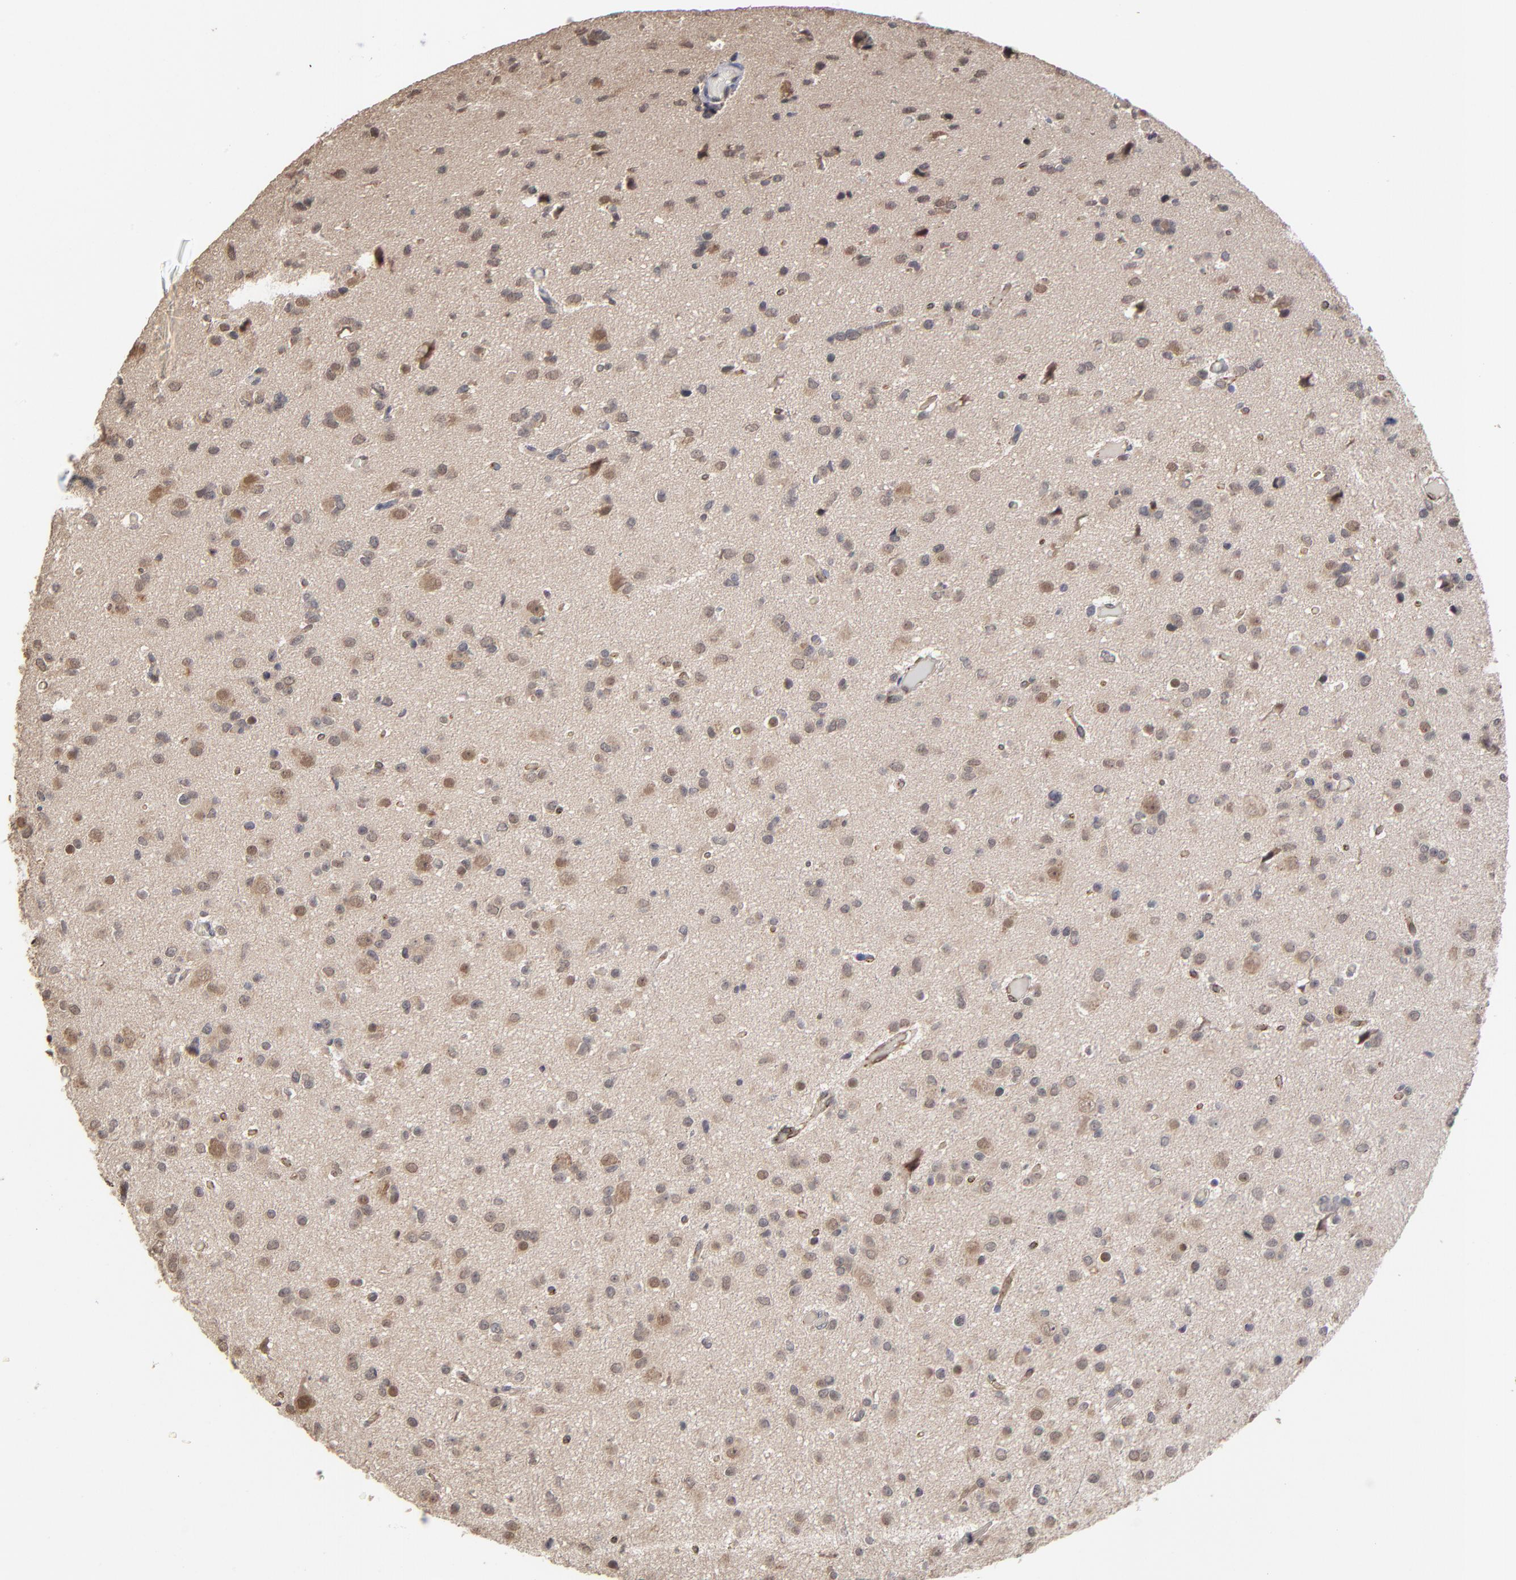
{"staining": {"intensity": "moderate", "quantity": "25%-75%", "location": "cytoplasmic/membranous"}, "tissue": "glioma", "cell_type": "Tumor cells", "image_type": "cancer", "snomed": [{"axis": "morphology", "description": "Glioma, malignant, Low grade"}, {"axis": "topography", "description": "Brain"}], "caption": "High-magnification brightfield microscopy of glioma stained with DAB (brown) and counterstained with hematoxylin (blue). tumor cells exhibit moderate cytoplasmic/membranous expression is present in about25%-75% of cells.", "gene": "ASB8", "patient": {"sex": "male", "age": 42}}